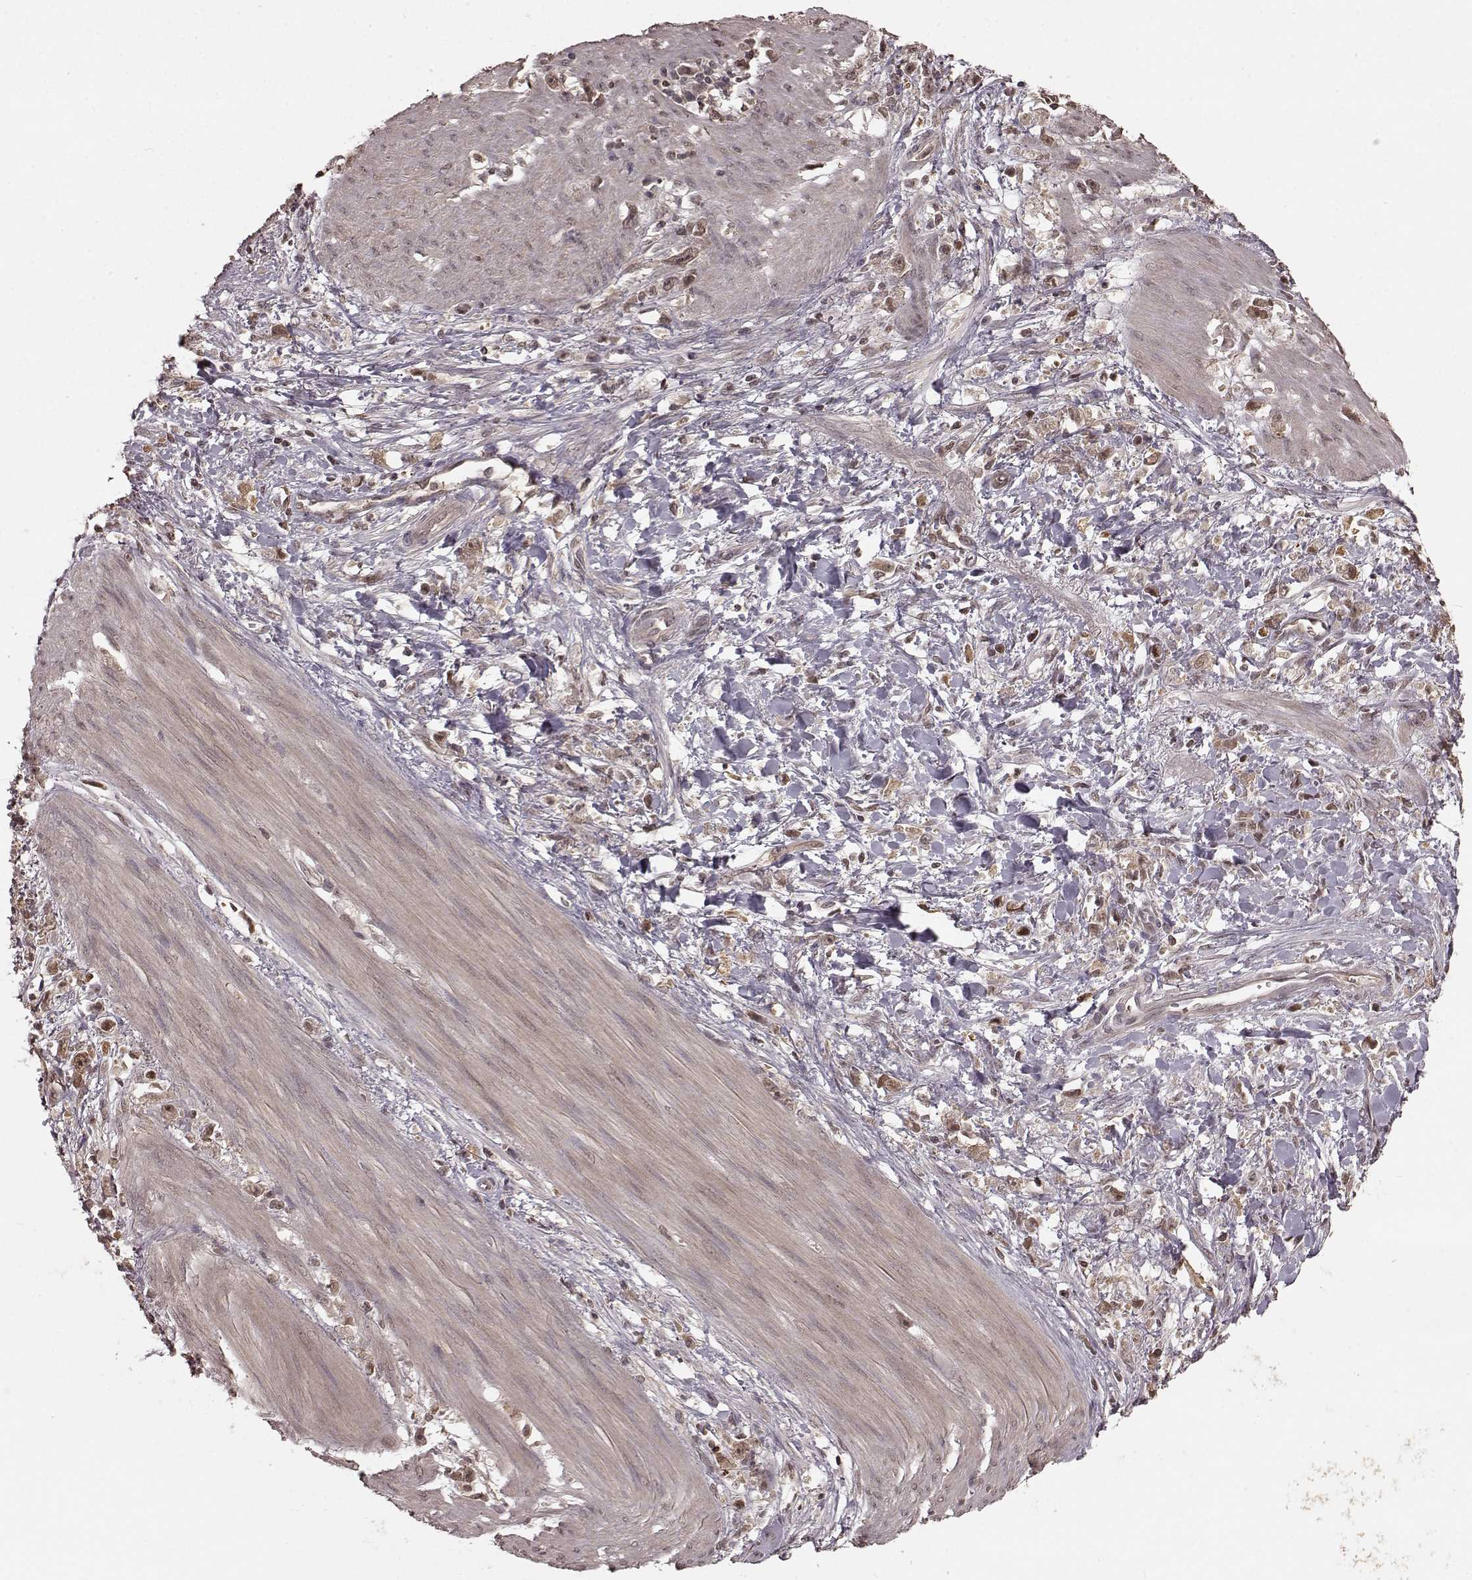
{"staining": {"intensity": "weak", "quantity": "25%-75%", "location": "cytoplasmic/membranous,nuclear"}, "tissue": "stomach cancer", "cell_type": "Tumor cells", "image_type": "cancer", "snomed": [{"axis": "morphology", "description": "Adenocarcinoma, NOS"}, {"axis": "topography", "description": "Stomach"}], "caption": "This photomicrograph reveals immunohistochemistry staining of stomach cancer, with low weak cytoplasmic/membranous and nuclear positivity in about 25%-75% of tumor cells.", "gene": "GSS", "patient": {"sex": "female", "age": 59}}